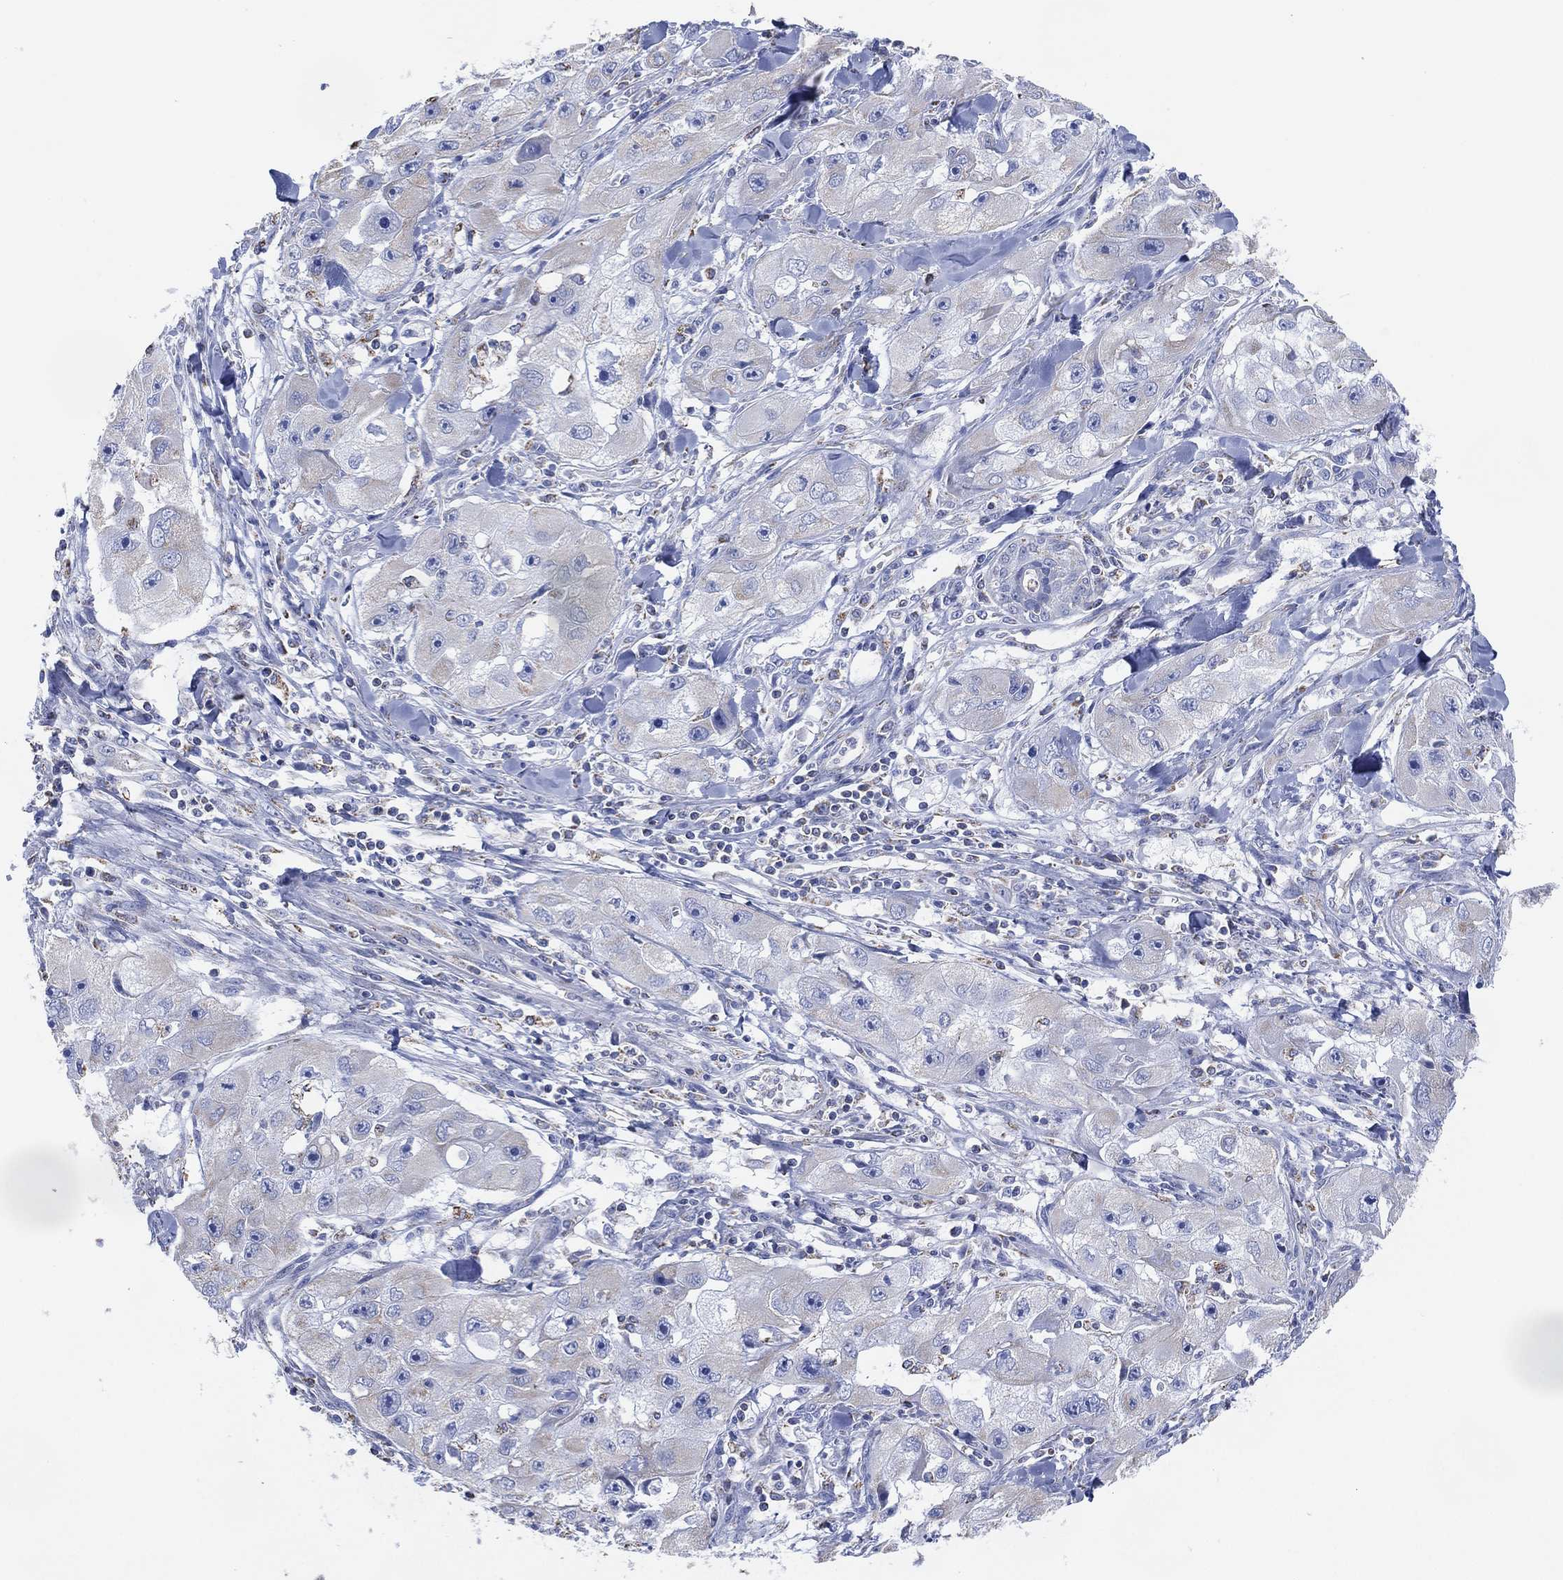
{"staining": {"intensity": "negative", "quantity": "none", "location": "none"}, "tissue": "skin cancer", "cell_type": "Tumor cells", "image_type": "cancer", "snomed": [{"axis": "morphology", "description": "Squamous cell carcinoma, NOS"}, {"axis": "topography", "description": "Skin"}, {"axis": "topography", "description": "Subcutis"}], "caption": "Histopathology image shows no significant protein staining in tumor cells of squamous cell carcinoma (skin).", "gene": "CFTR", "patient": {"sex": "male", "age": 73}}